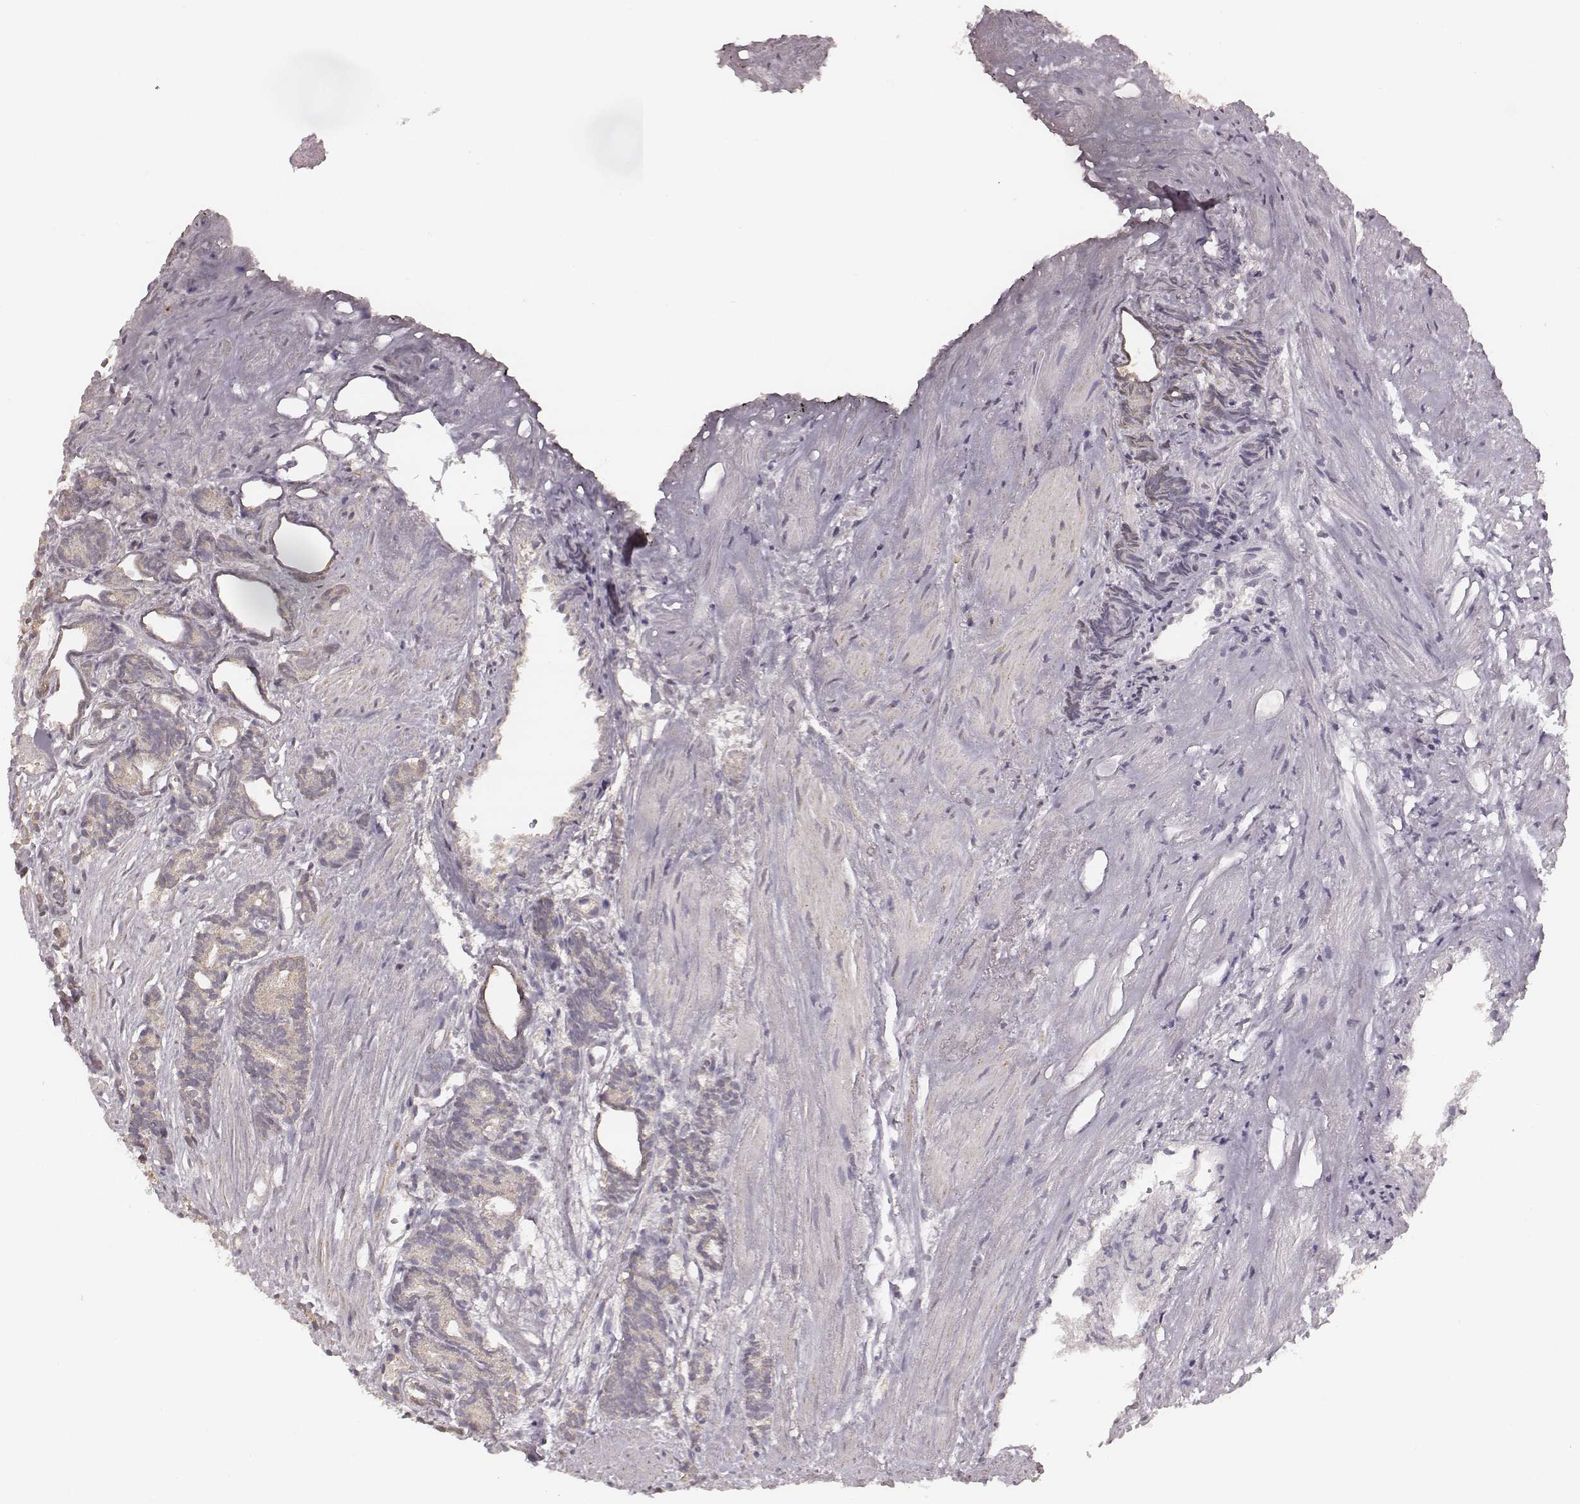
{"staining": {"intensity": "negative", "quantity": "none", "location": "none"}, "tissue": "prostate cancer", "cell_type": "Tumor cells", "image_type": "cancer", "snomed": [{"axis": "morphology", "description": "Adenocarcinoma, High grade"}, {"axis": "topography", "description": "Prostate"}], "caption": "The immunohistochemistry (IHC) histopathology image has no significant positivity in tumor cells of prostate cancer (high-grade adenocarcinoma) tissue.", "gene": "SLC7A4", "patient": {"sex": "male", "age": 84}}